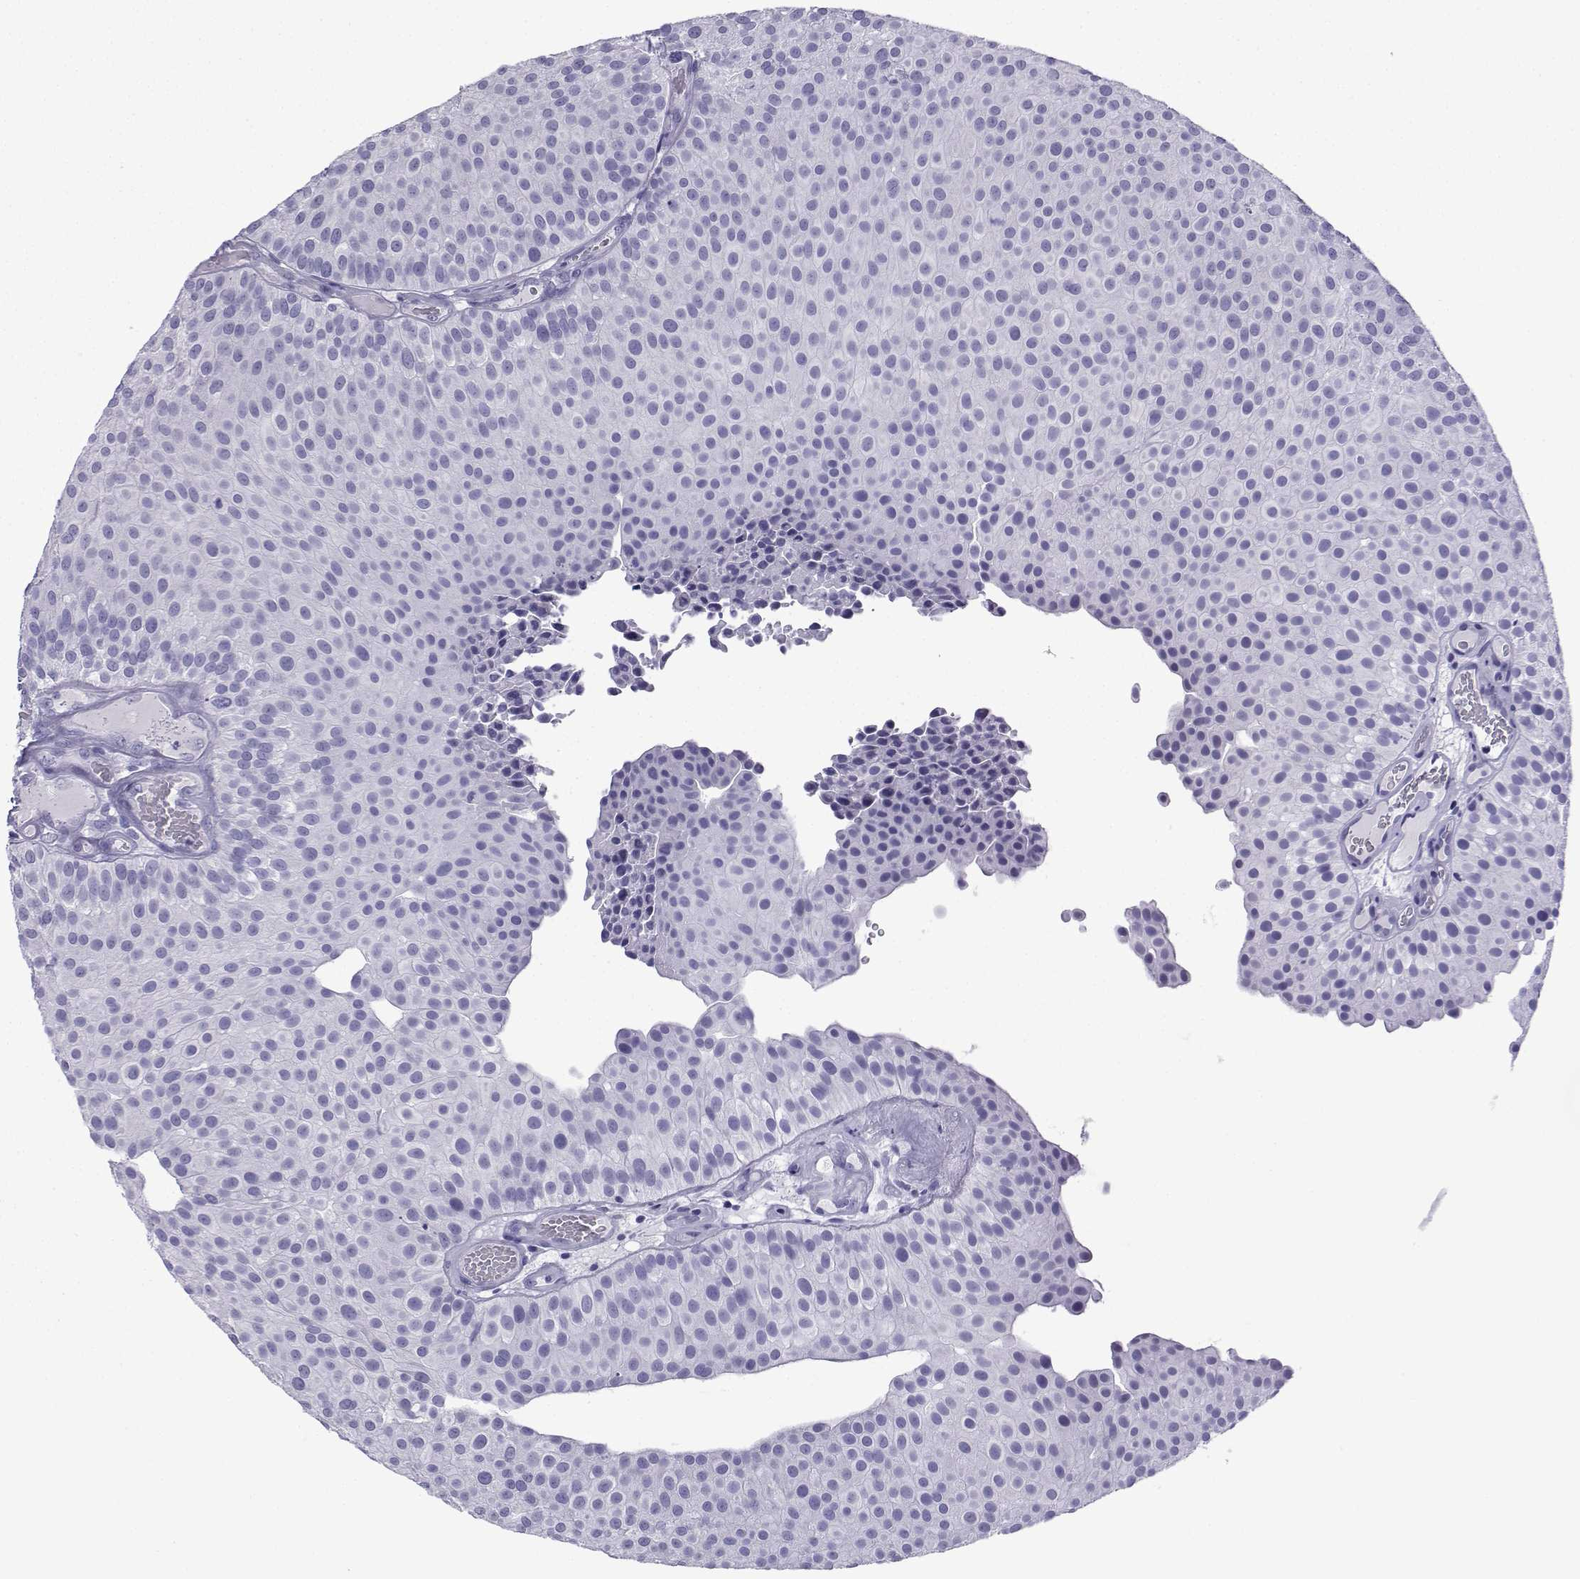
{"staining": {"intensity": "negative", "quantity": "none", "location": "none"}, "tissue": "urothelial cancer", "cell_type": "Tumor cells", "image_type": "cancer", "snomed": [{"axis": "morphology", "description": "Urothelial carcinoma, Low grade"}, {"axis": "topography", "description": "Urinary bladder"}], "caption": "The immunohistochemistry micrograph has no significant expression in tumor cells of urothelial cancer tissue.", "gene": "TRIM46", "patient": {"sex": "female", "age": 87}}